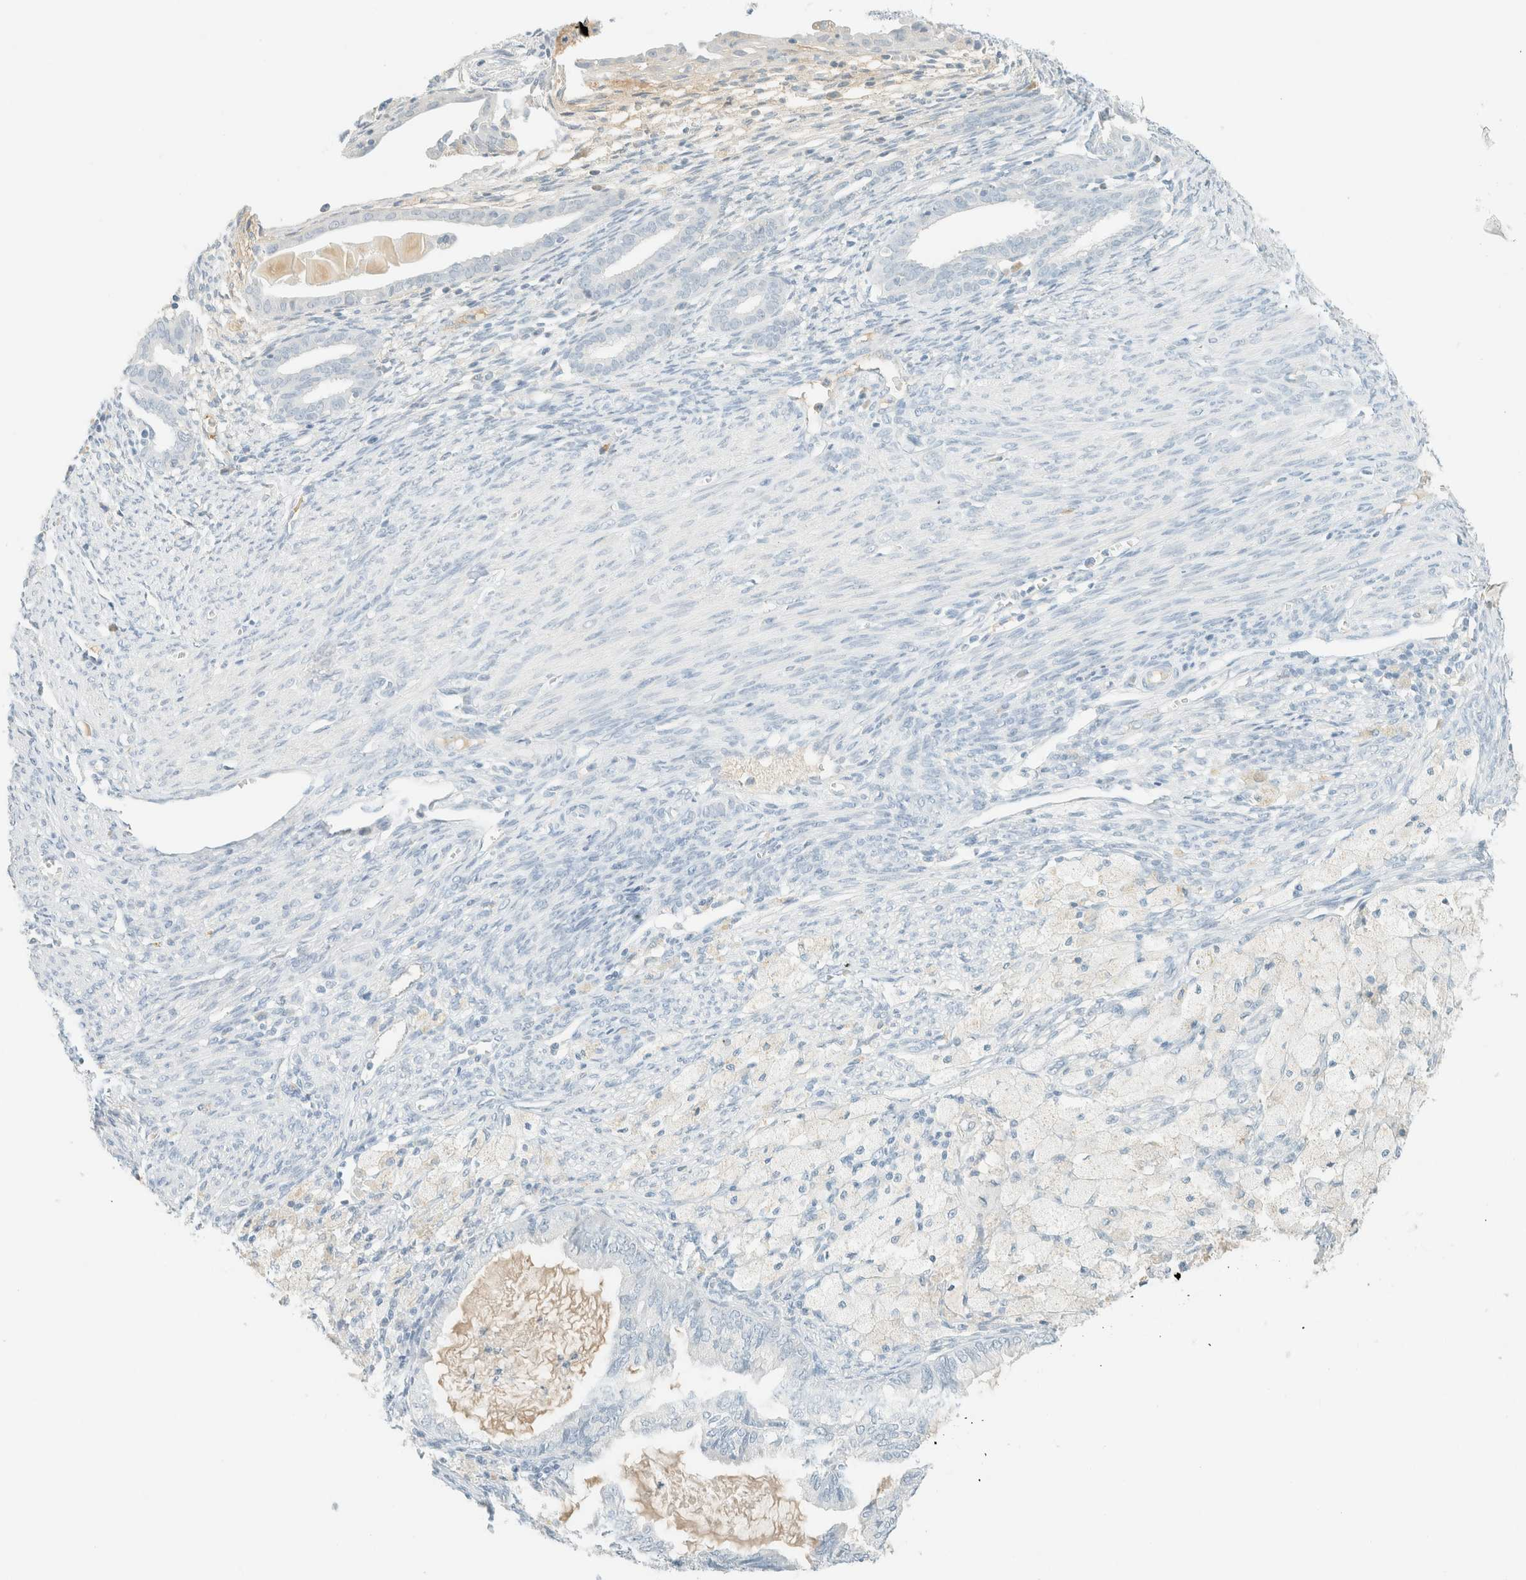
{"staining": {"intensity": "negative", "quantity": "none", "location": "none"}, "tissue": "cervical cancer", "cell_type": "Tumor cells", "image_type": "cancer", "snomed": [{"axis": "morphology", "description": "Normal tissue, NOS"}, {"axis": "morphology", "description": "Adenocarcinoma, NOS"}, {"axis": "topography", "description": "Cervix"}, {"axis": "topography", "description": "Endometrium"}], "caption": "Cervical cancer stained for a protein using immunohistochemistry (IHC) demonstrates no positivity tumor cells.", "gene": "GPA33", "patient": {"sex": "female", "age": 86}}